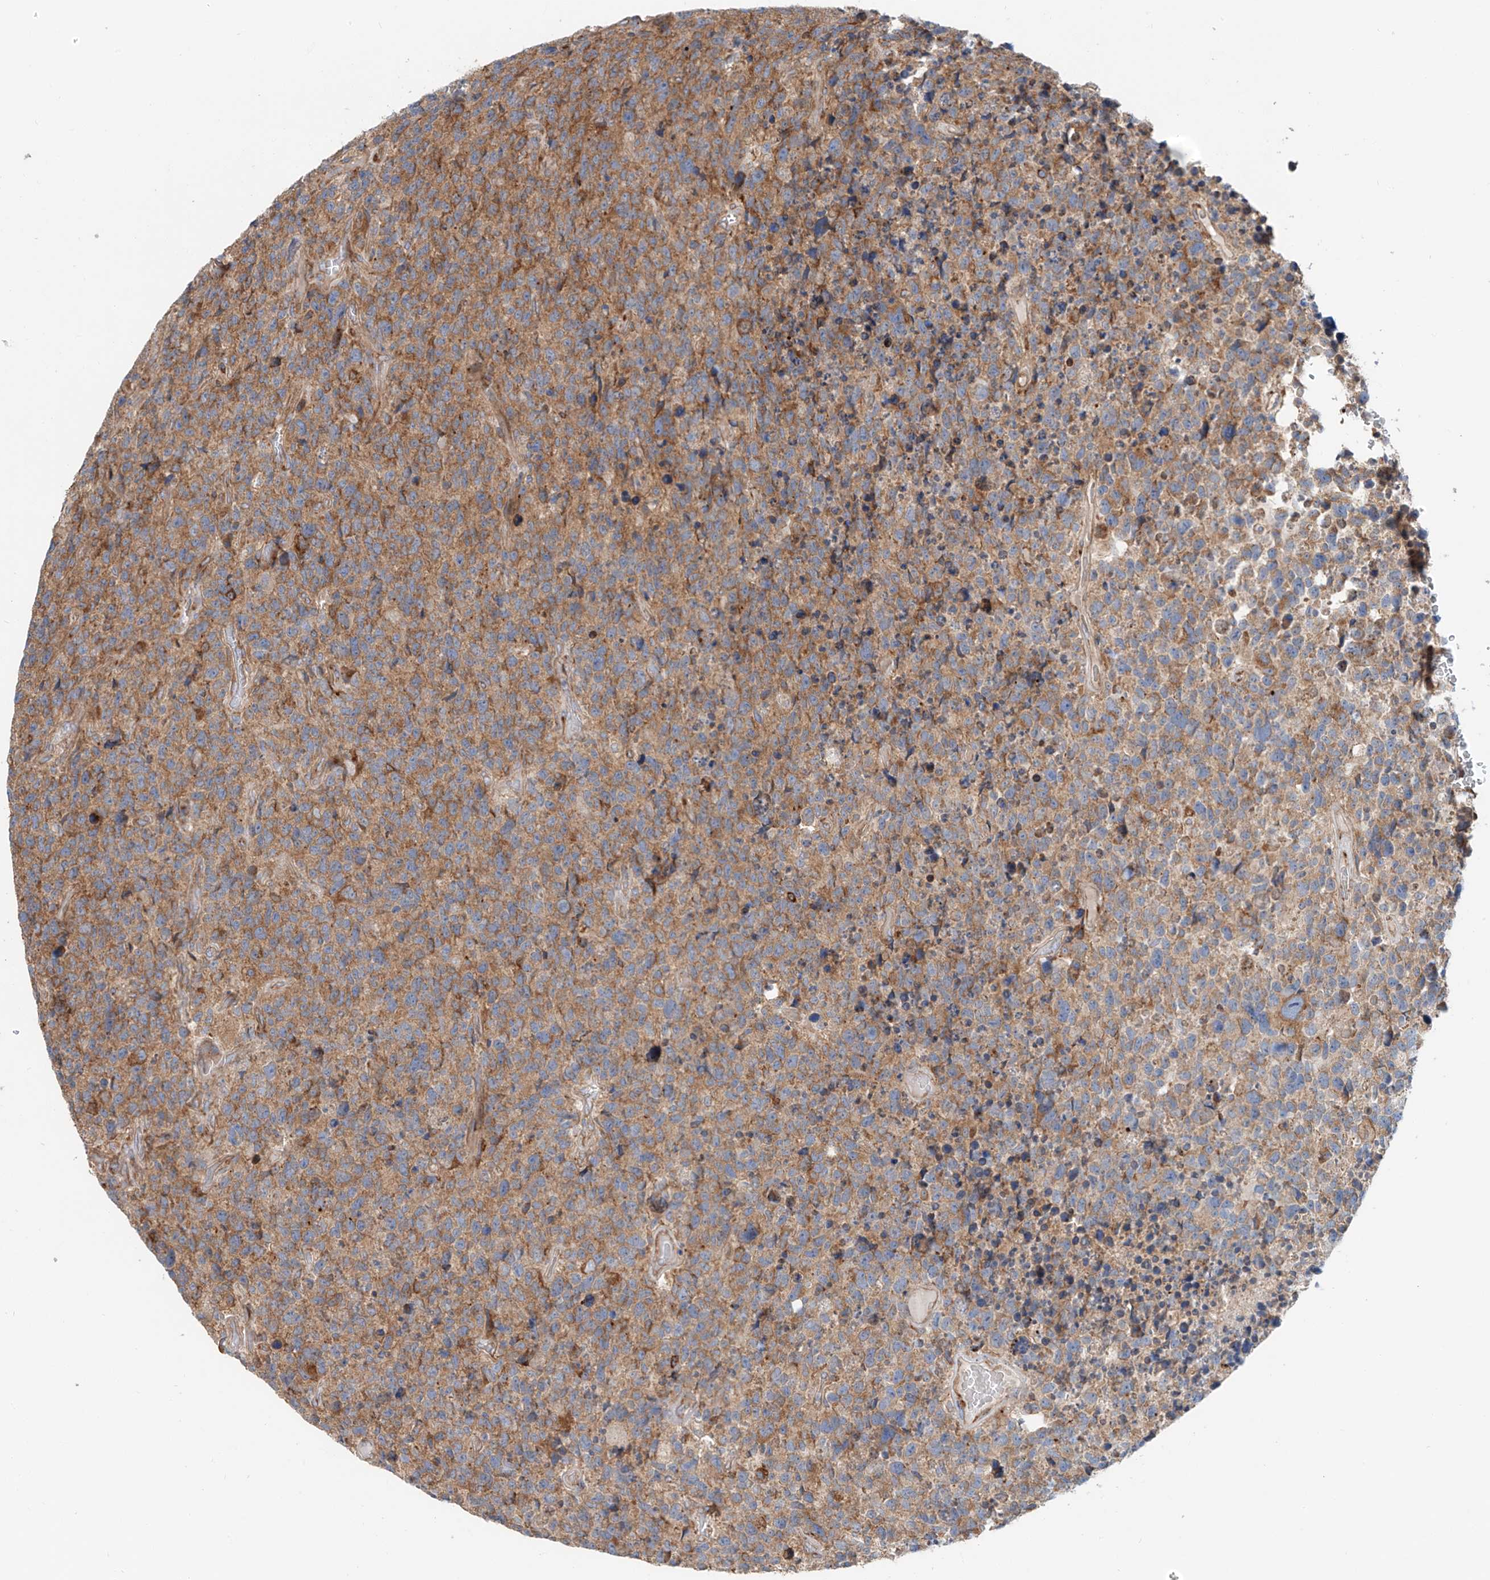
{"staining": {"intensity": "moderate", "quantity": ">75%", "location": "cytoplasmic/membranous"}, "tissue": "glioma", "cell_type": "Tumor cells", "image_type": "cancer", "snomed": [{"axis": "morphology", "description": "Glioma, malignant, High grade"}, {"axis": "topography", "description": "Brain"}], "caption": "This is a photomicrograph of immunohistochemistry (IHC) staining of glioma, which shows moderate positivity in the cytoplasmic/membranous of tumor cells.", "gene": "SNAP29", "patient": {"sex": "male", "age": 69}}